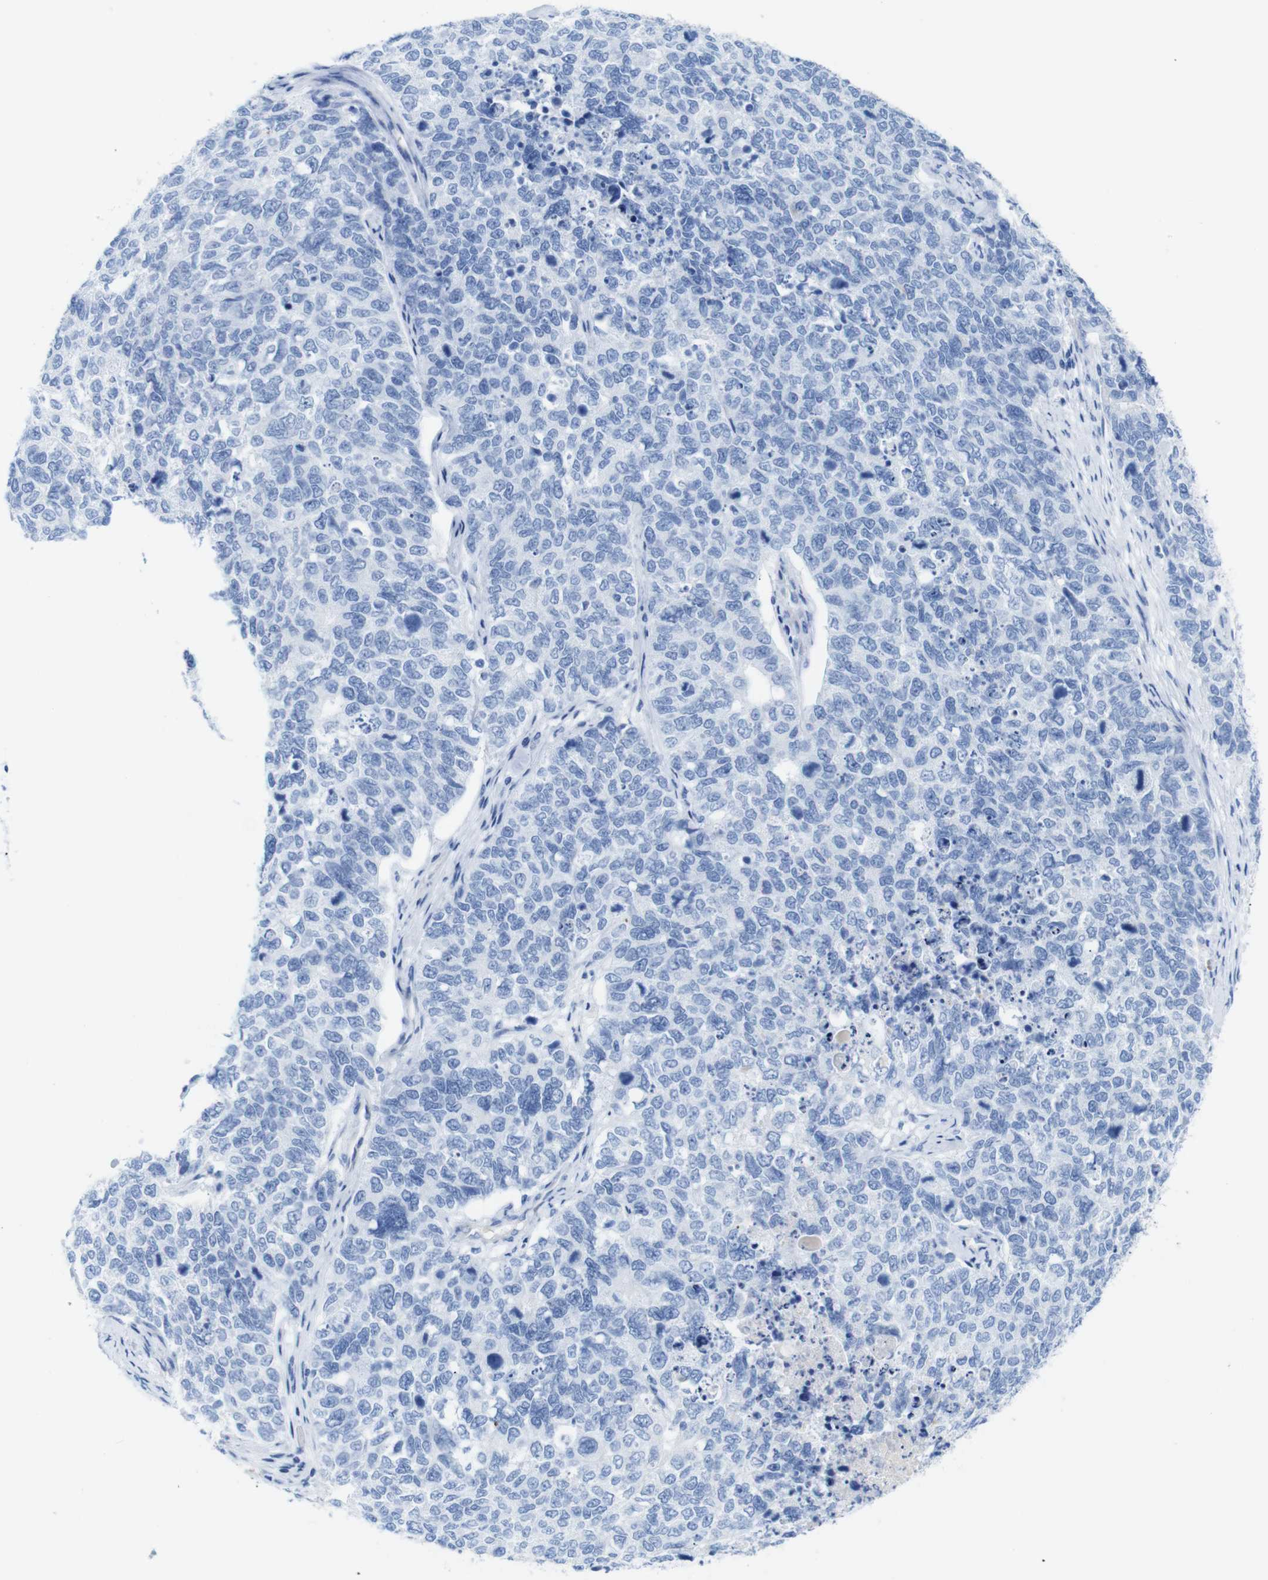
{"staining": {"intensity": "negative", "quantity": "none", "location": "none"}, "tissue": "cervical cancer", "cell_type": "Tumor cells", "image_type": "cancer", "snomed": [{"axis": "morphology", "description": "Squamous cell carcinoma, NOS"}, {"axis": "topography", "description": "Cervix"}], "caption": "IHC image of neoplastic tissue: human cervical squamous cell carcinoma stained with DAB (3,3'-diaminobenzidine) reveals no significant protein positivity in tumor cells.", "gene": "ERVMER34-1", "patient": {"sex": "female", "age": 63}}